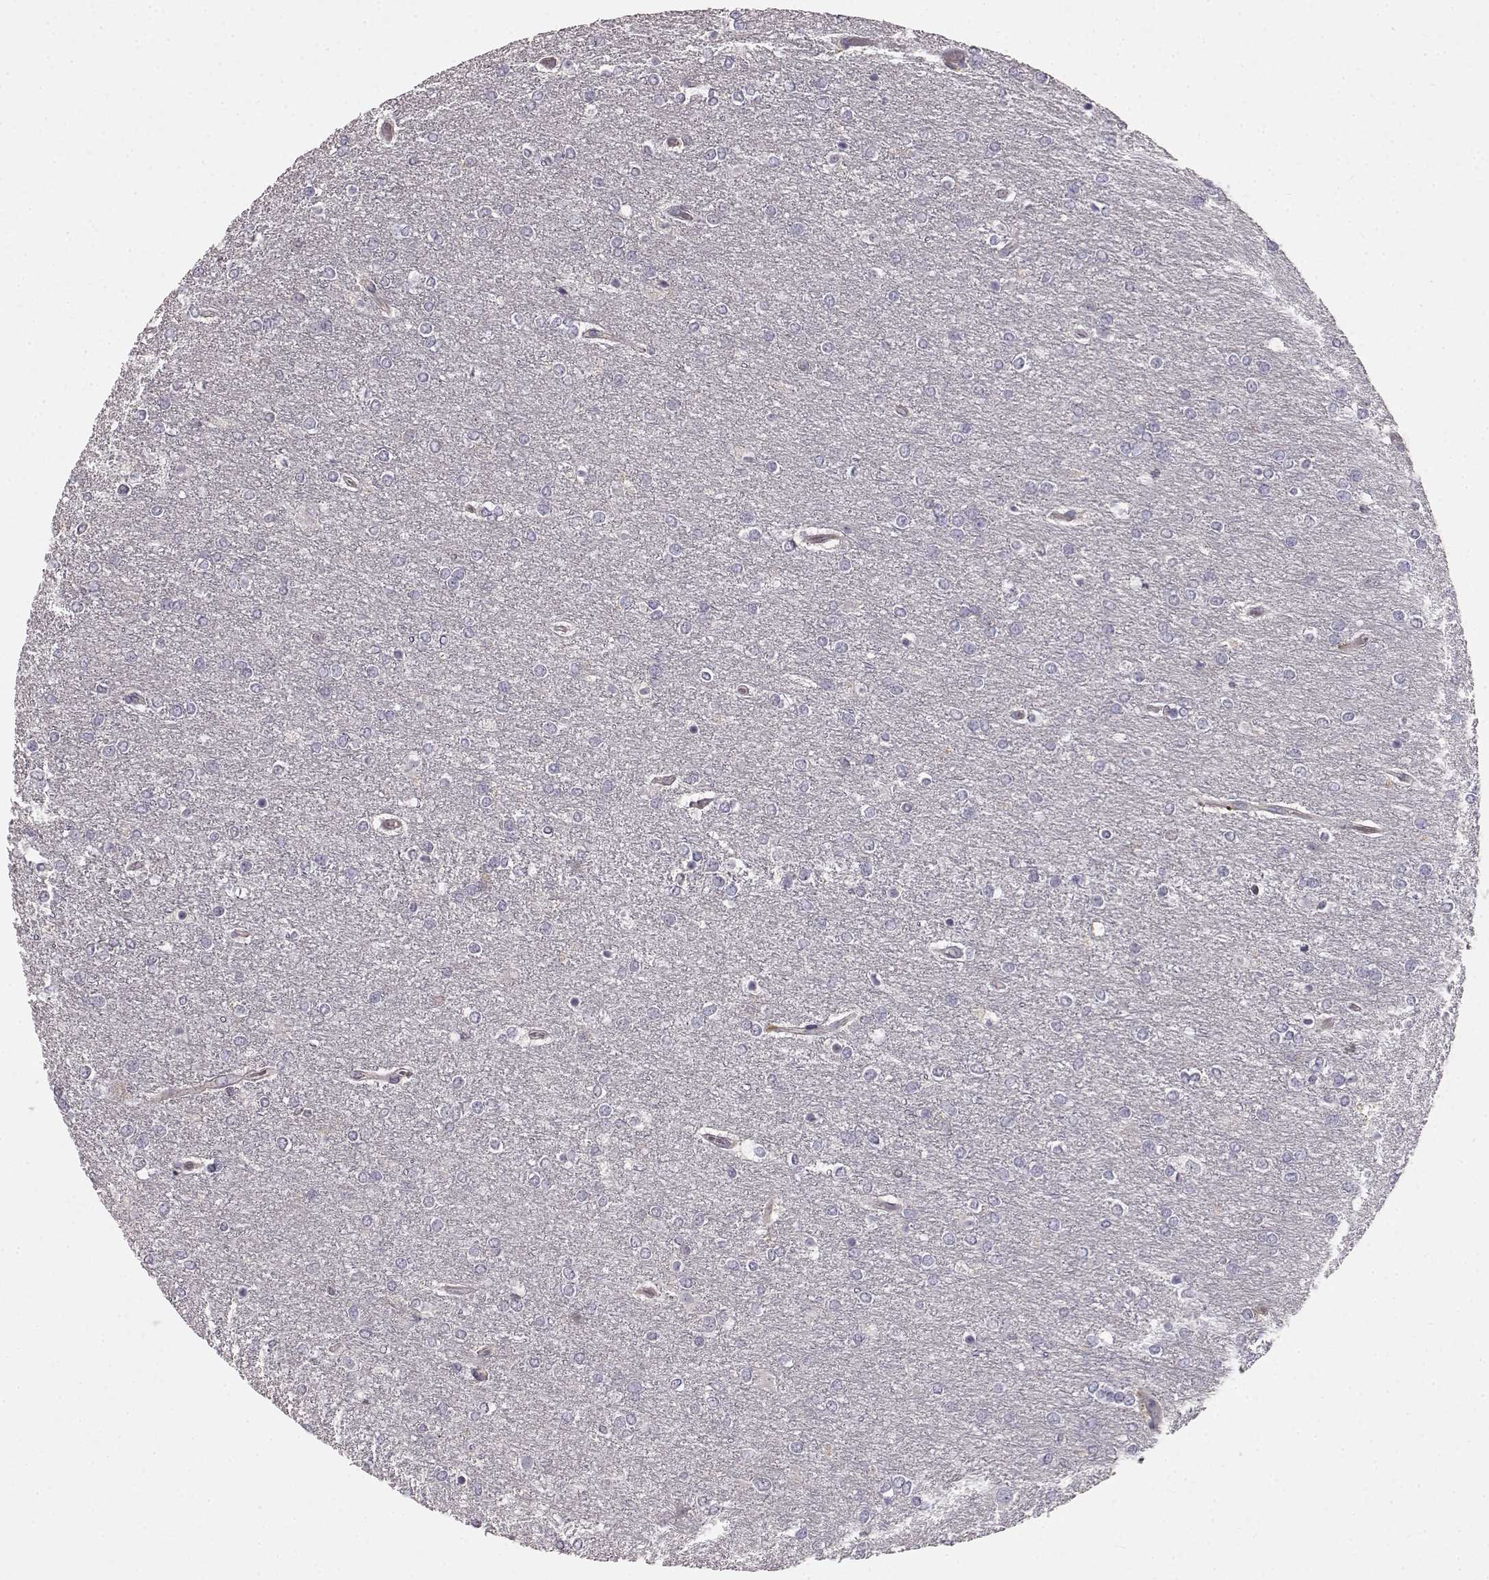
{"staining": {"intensity": "negative", "quantity": "none", "location": "none"}, "tissue": "glioma", "cell_type": "Tumor cells", "image_type": "cancer", "snomed": [{"axis": "morphology", "description": "Glioma, malignant, High grade"}, {"axis": "topography", "description": "Brain"}], "caption": "High power microscopy micrograph of an immunohistochemistry (IHC) image of glioma, revealing no significant positivity in tumor cells. (Stains: DAB (3,3'-diaminobenzidine) immunohistochemistry with hematoxylin counter stain, Microscopy: brightfield microscopy at high magnification).", "gene": "CCNF", "patient": {"sex": "female", "age": 61}}